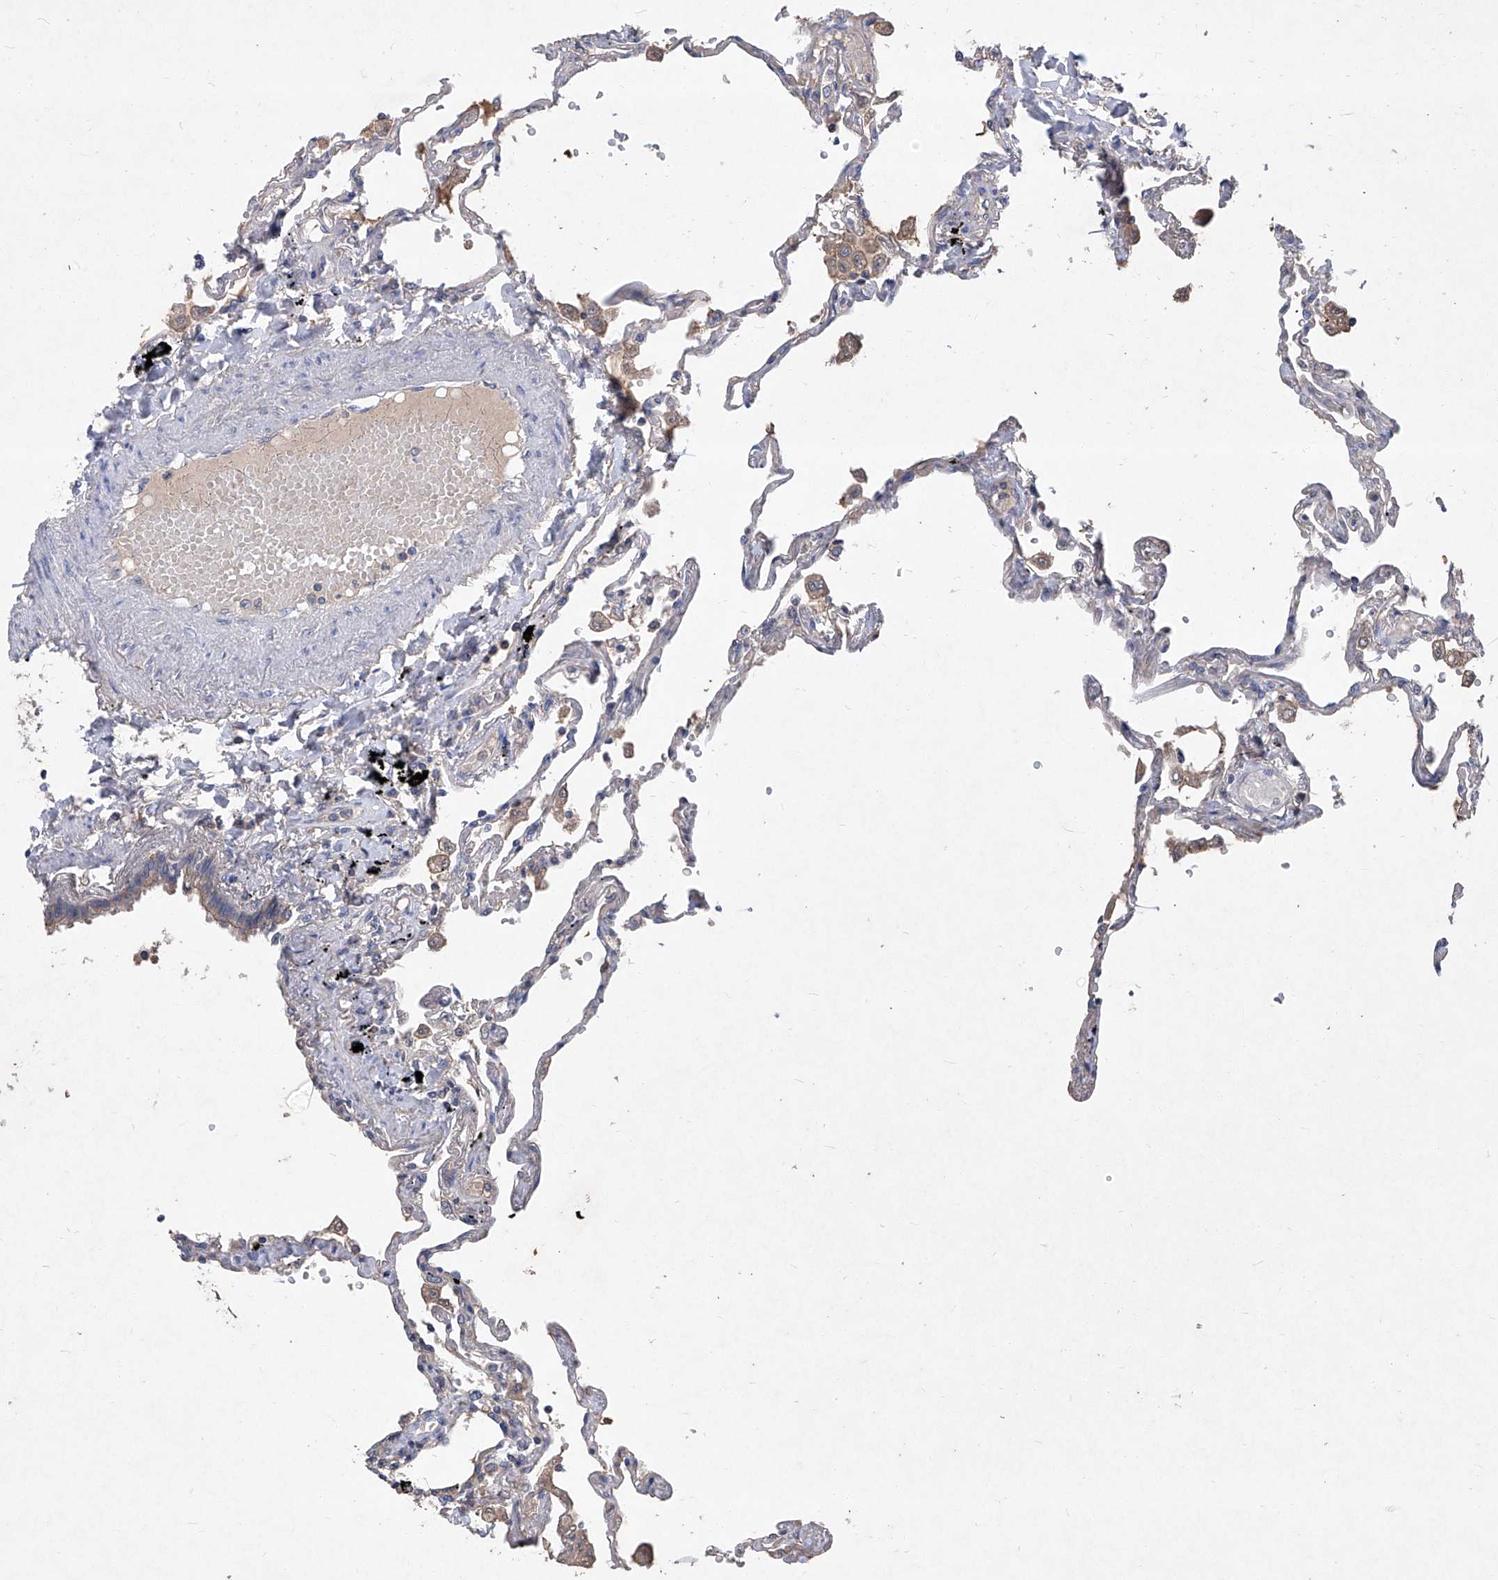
{"staining": {"intensity": "negative", "quantity": "none", "location": "none"}, "tissue": "lung", "cell_type": "Alveolar cells", "image_type": "normal", "snomed": [{"axis": "morphology", "description": "Normal tissue, NOS"}, {"axis": "topography", "description": "Lung"}], "caption": "Lung was stained to show a protein in brown. There is no significant expression in alveolar cells. (Brightfield microscopy of DAB (3,3'-diaminobenzidine) IHC at high magnification).", "gene": "SYNGR1", "patient": {"sex": "female", "age": 67}}